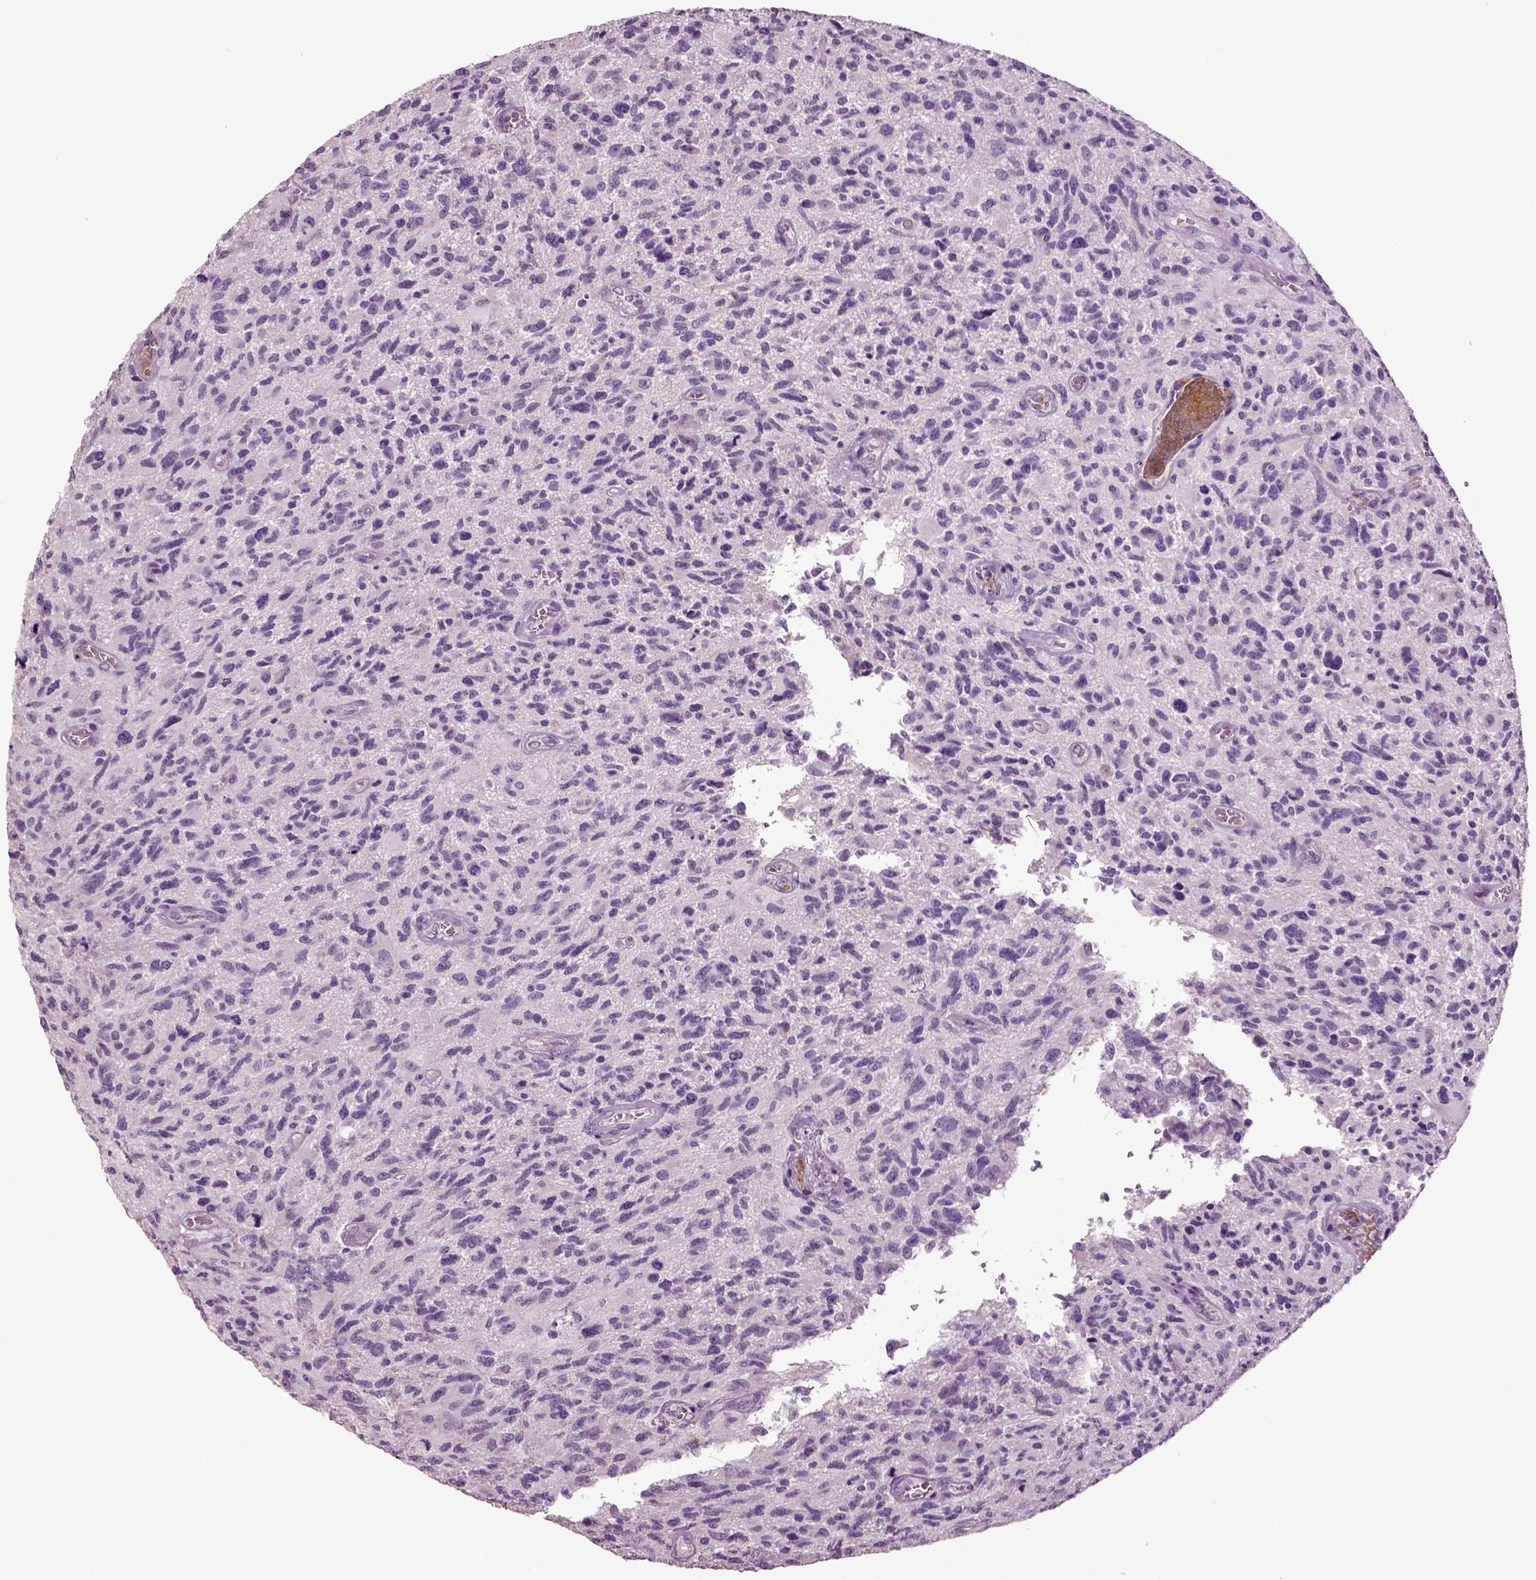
{"staining": {"intensity": "negative", "quantity": "none", "location": "none"}, "tissue": "glioma", "cell_type": "Tumor cells", "image_type": "cancer", "snomed": [{"axis": "morphology", "description": "Glioma, malignant, NOS"}, {"axis": "morphology", "description": "Glioma, malignant, High grade"}, {"axis": "topography", "description": "Brain"}], "caption": "This is an IHC photomicrograph of human malignant high-grade glioma. There is no positivity in tumor cells.", "gene": "DEFB118", "patient": {"sex": "female", "age": 71}}